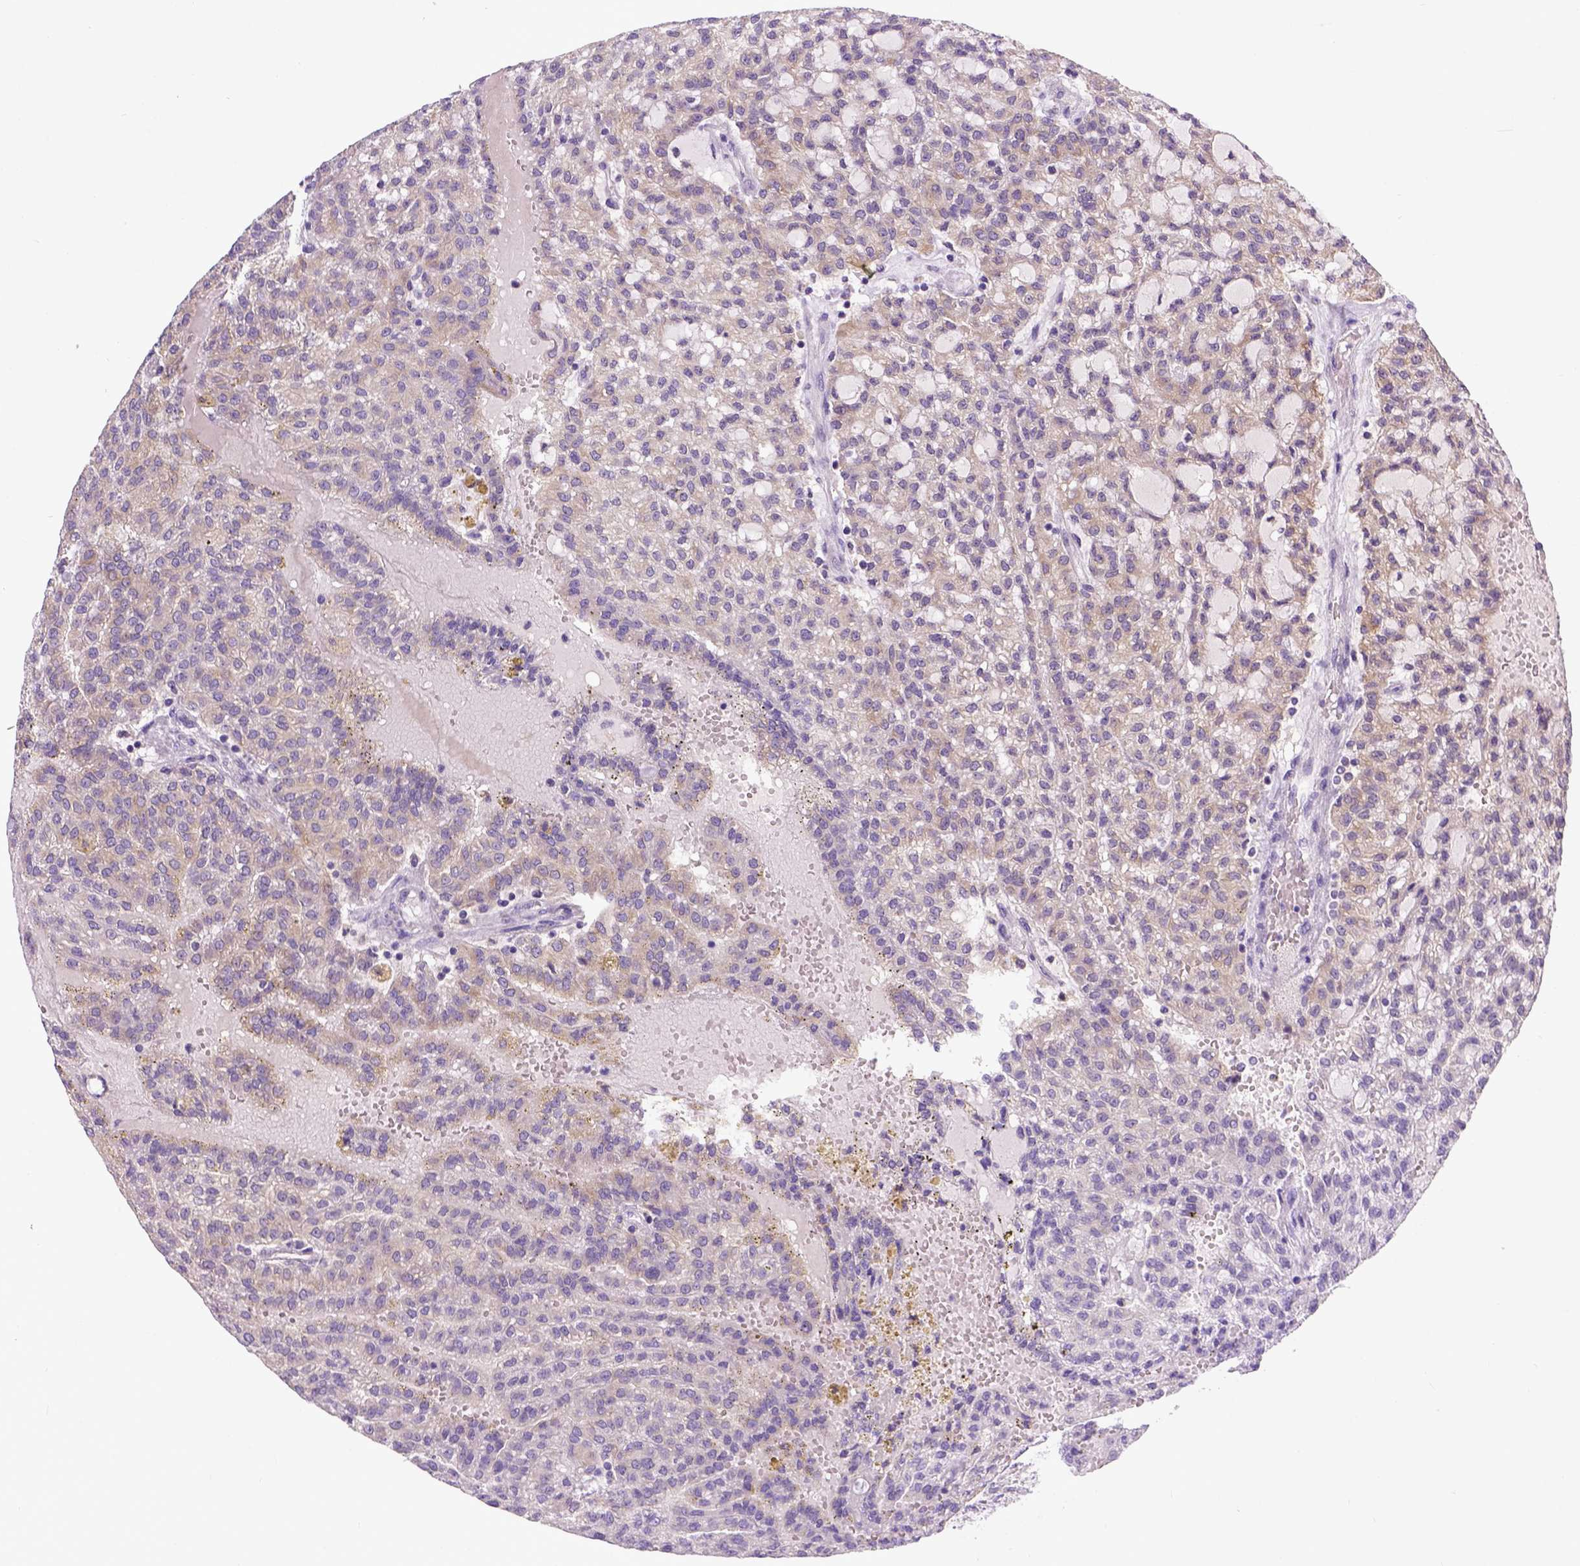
{"staining": {"intensity": "weak", "quantity": ">75%", "location": "cytoplasmic/membranous"}, "tissue": "renal cancer", "cell_type": "Tumor cells", "image_type": "cancer", "snomed": [{"axis": "morphology", "description": "Adenocarcinoma, NOS"}, {"axis": "topography", "description": "Kidney"}], "caption": "Renal cancer (adenocarcinoma) was stained to show a protein in brown. There is low levels of weak cytoplasmic/membranous expression in about >75% of tumor cells.", "gene": "NEK5", "patient": {"sex": "male", "age": 63}}